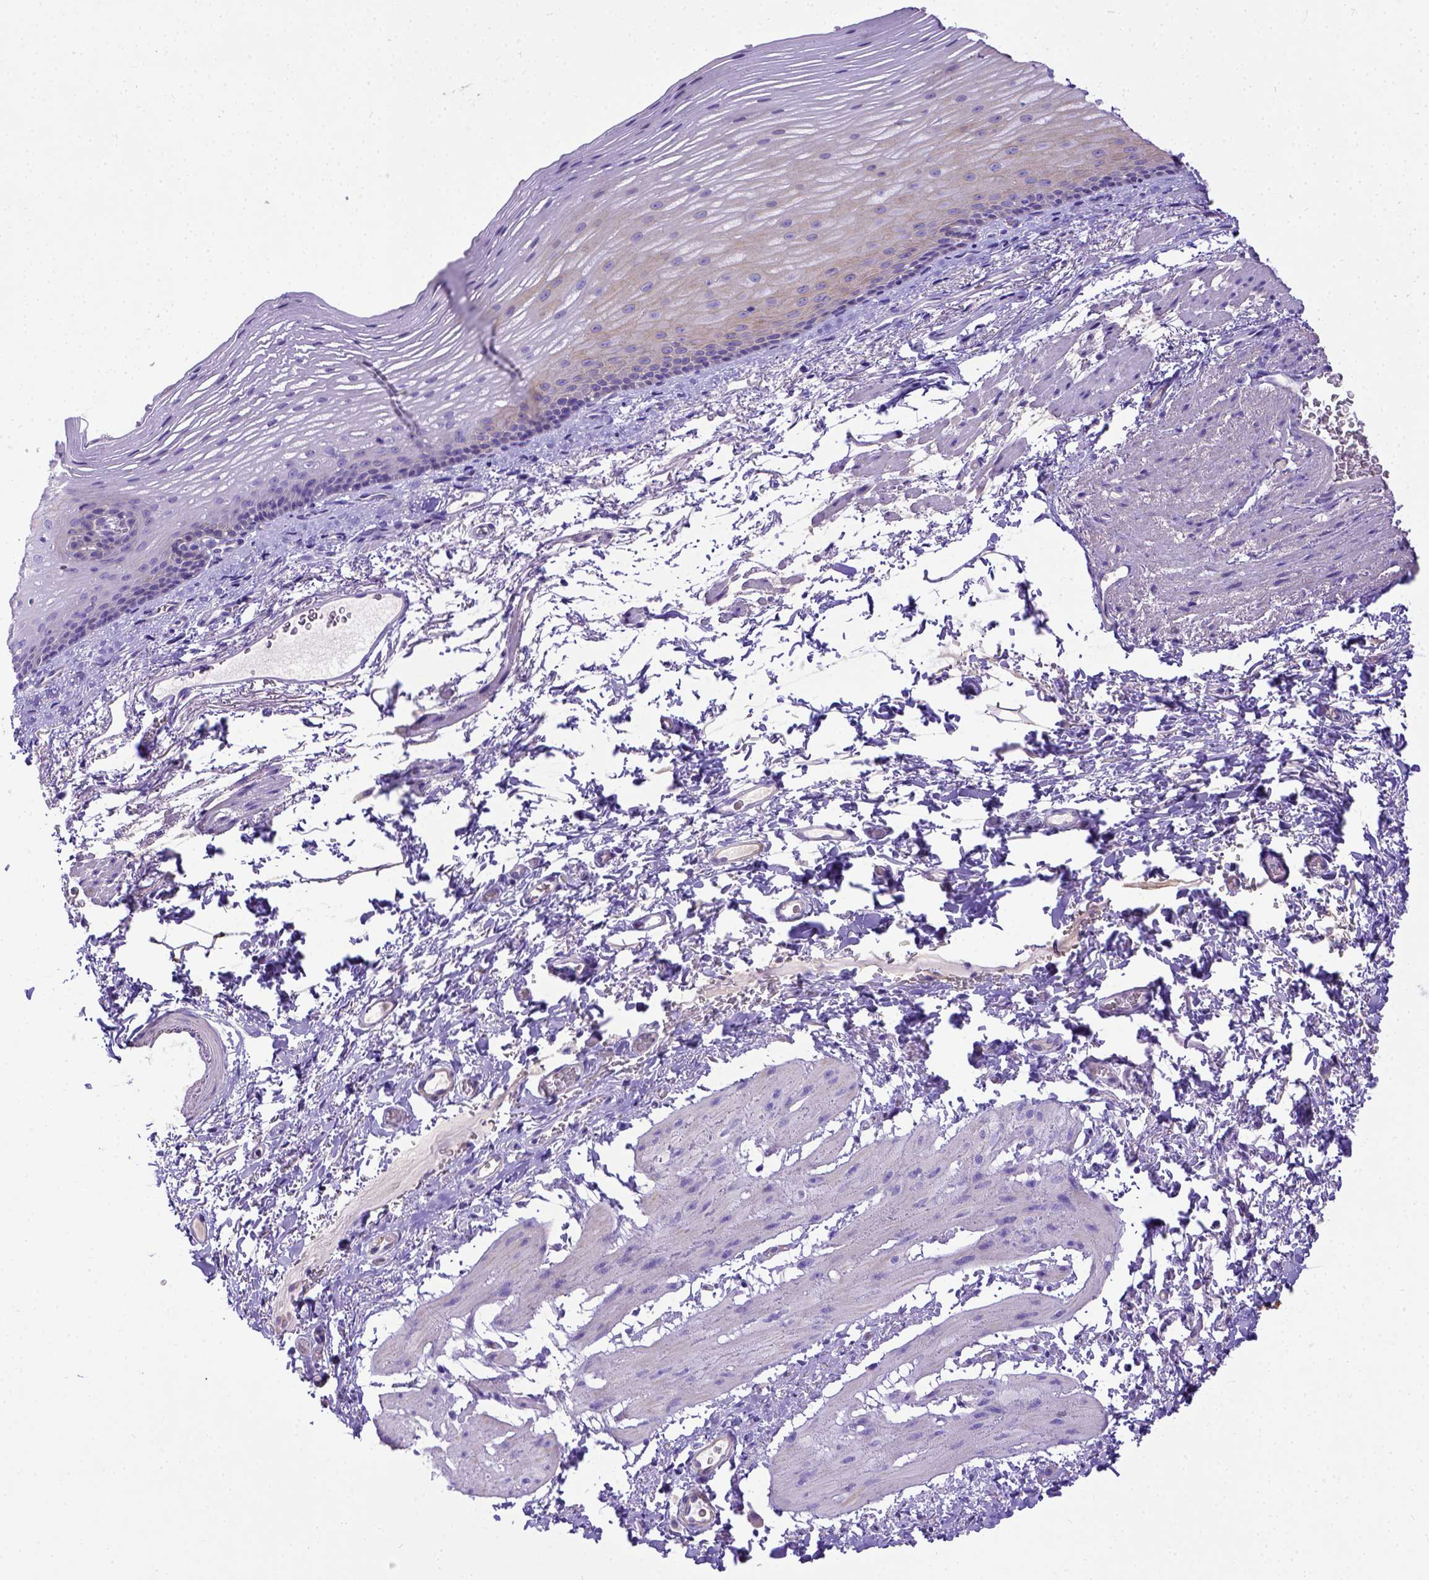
{"staining": {"intensity": "weak", "quantity": "25%-75%", "location": "cytoplasmic/membranous"}, "tissue": "esophagus", "cell_type": "Squamous epithelial cells", "image_type": "normal", "snomed": [{"axis": "morphology", "description": "Normal tissue, NOS"}, {"axis": "topography", "description": "Esophagus"}], "caption": "Protein expression analysis of unremarkable human esophagus reveals weak cytoplasmic/membranous expression in about 25%-75% of squamous epithelial cells. Nuclei are stained in blue.", "gene": "LRRC18", "patient": {"sex": "male", "age": 76}}